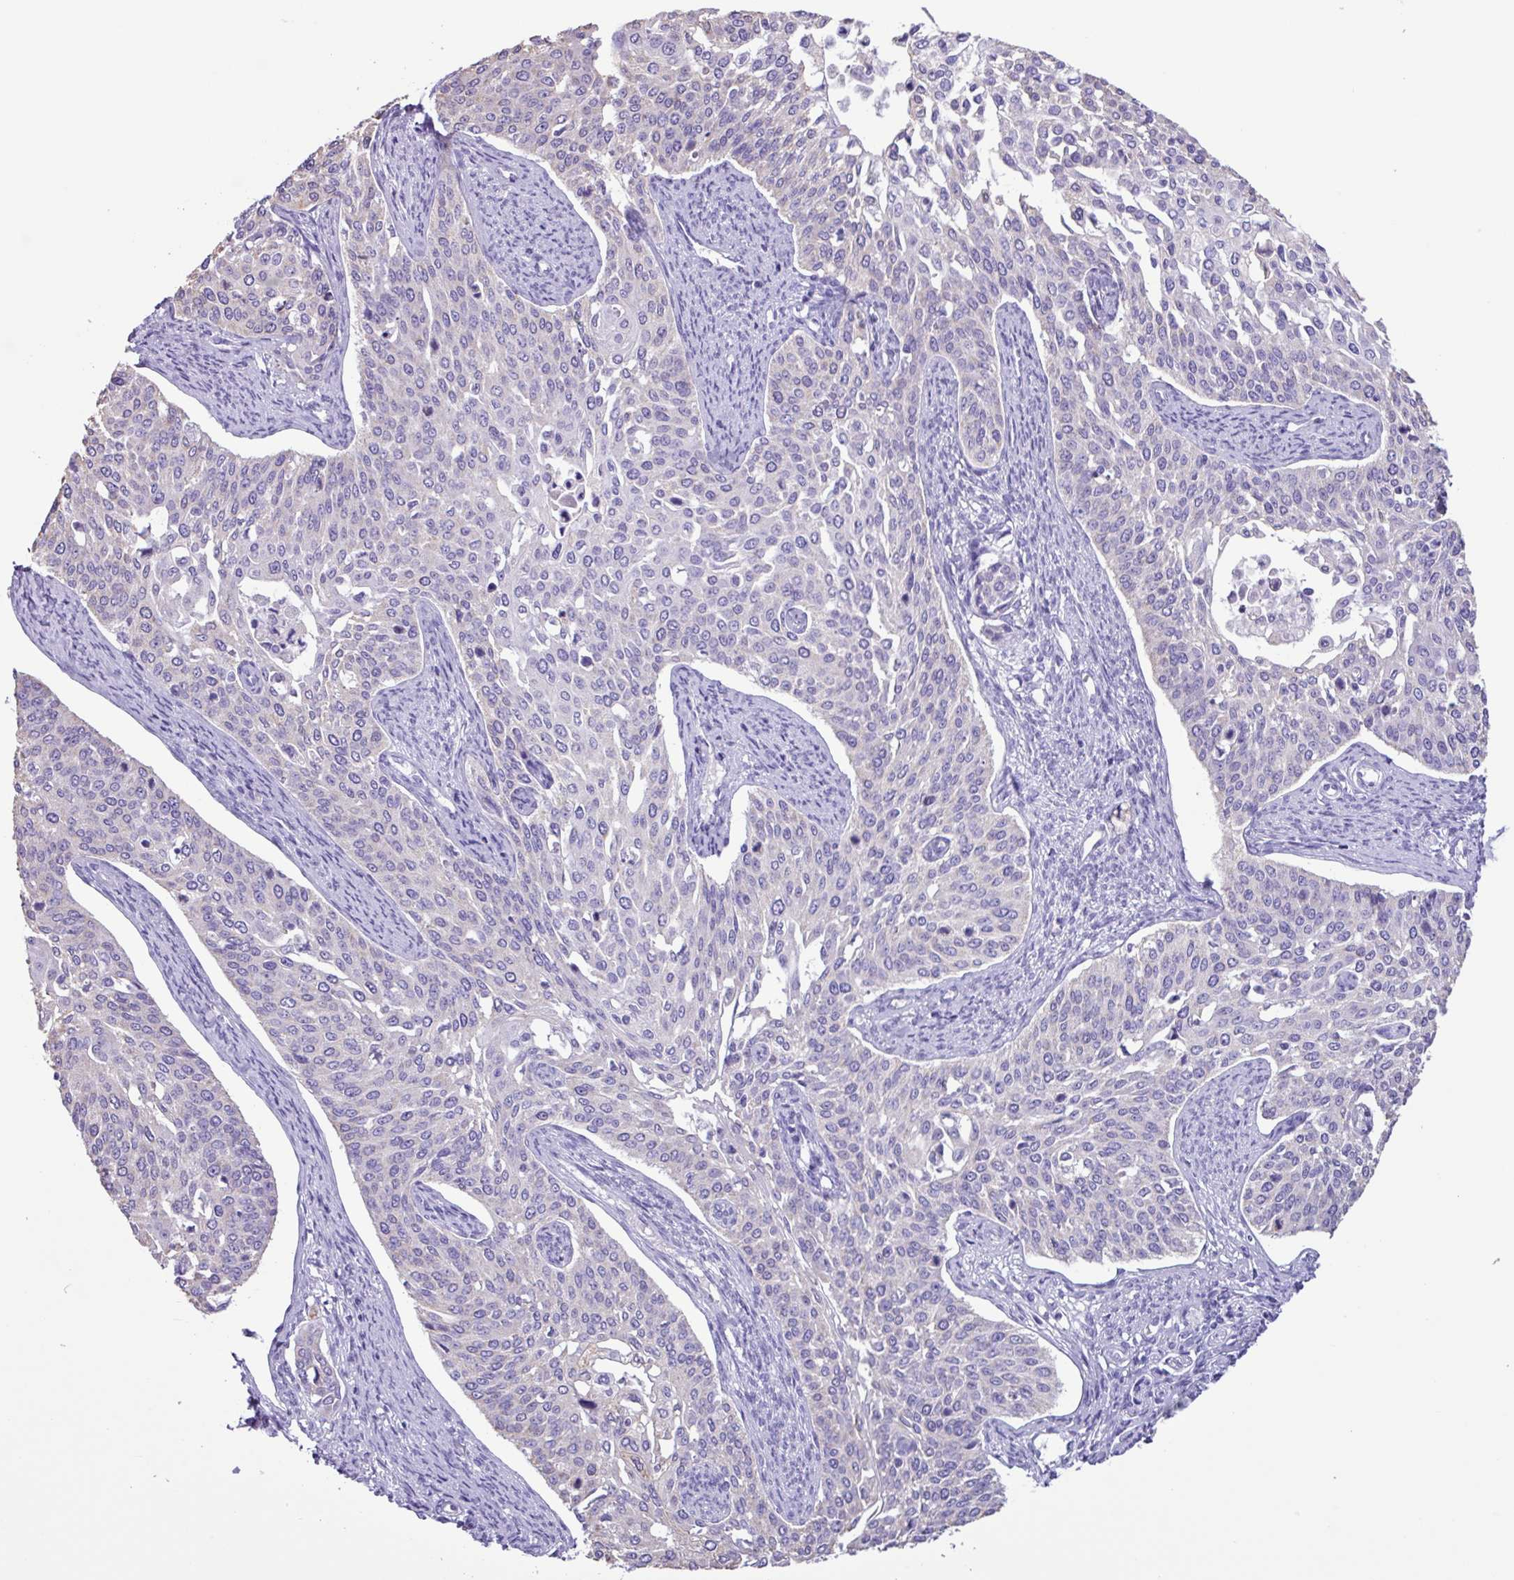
{"staining": {"intensity": "negative", "quantity": "none", "location": "none"}, "tissue": "cervical cancer", "cell_type": "Tumor cells", "image_type": "cancer", "snomed": [{"axis": "morphology", "description": "Squamous cell carcinoma, NOS"}, {"axis": "topography", "description": "Cervix"}], "caption": "Immunohistochemical staining of human squamous cell carcinoma (cervical) reveals no significant expression in tumor cells. (DAB (3,3'-diaminobenzidine) immunohistochemistry (IHC), high magnification).", "gene": "AGO3", "patient": {"sex": "female", "age": 44}}